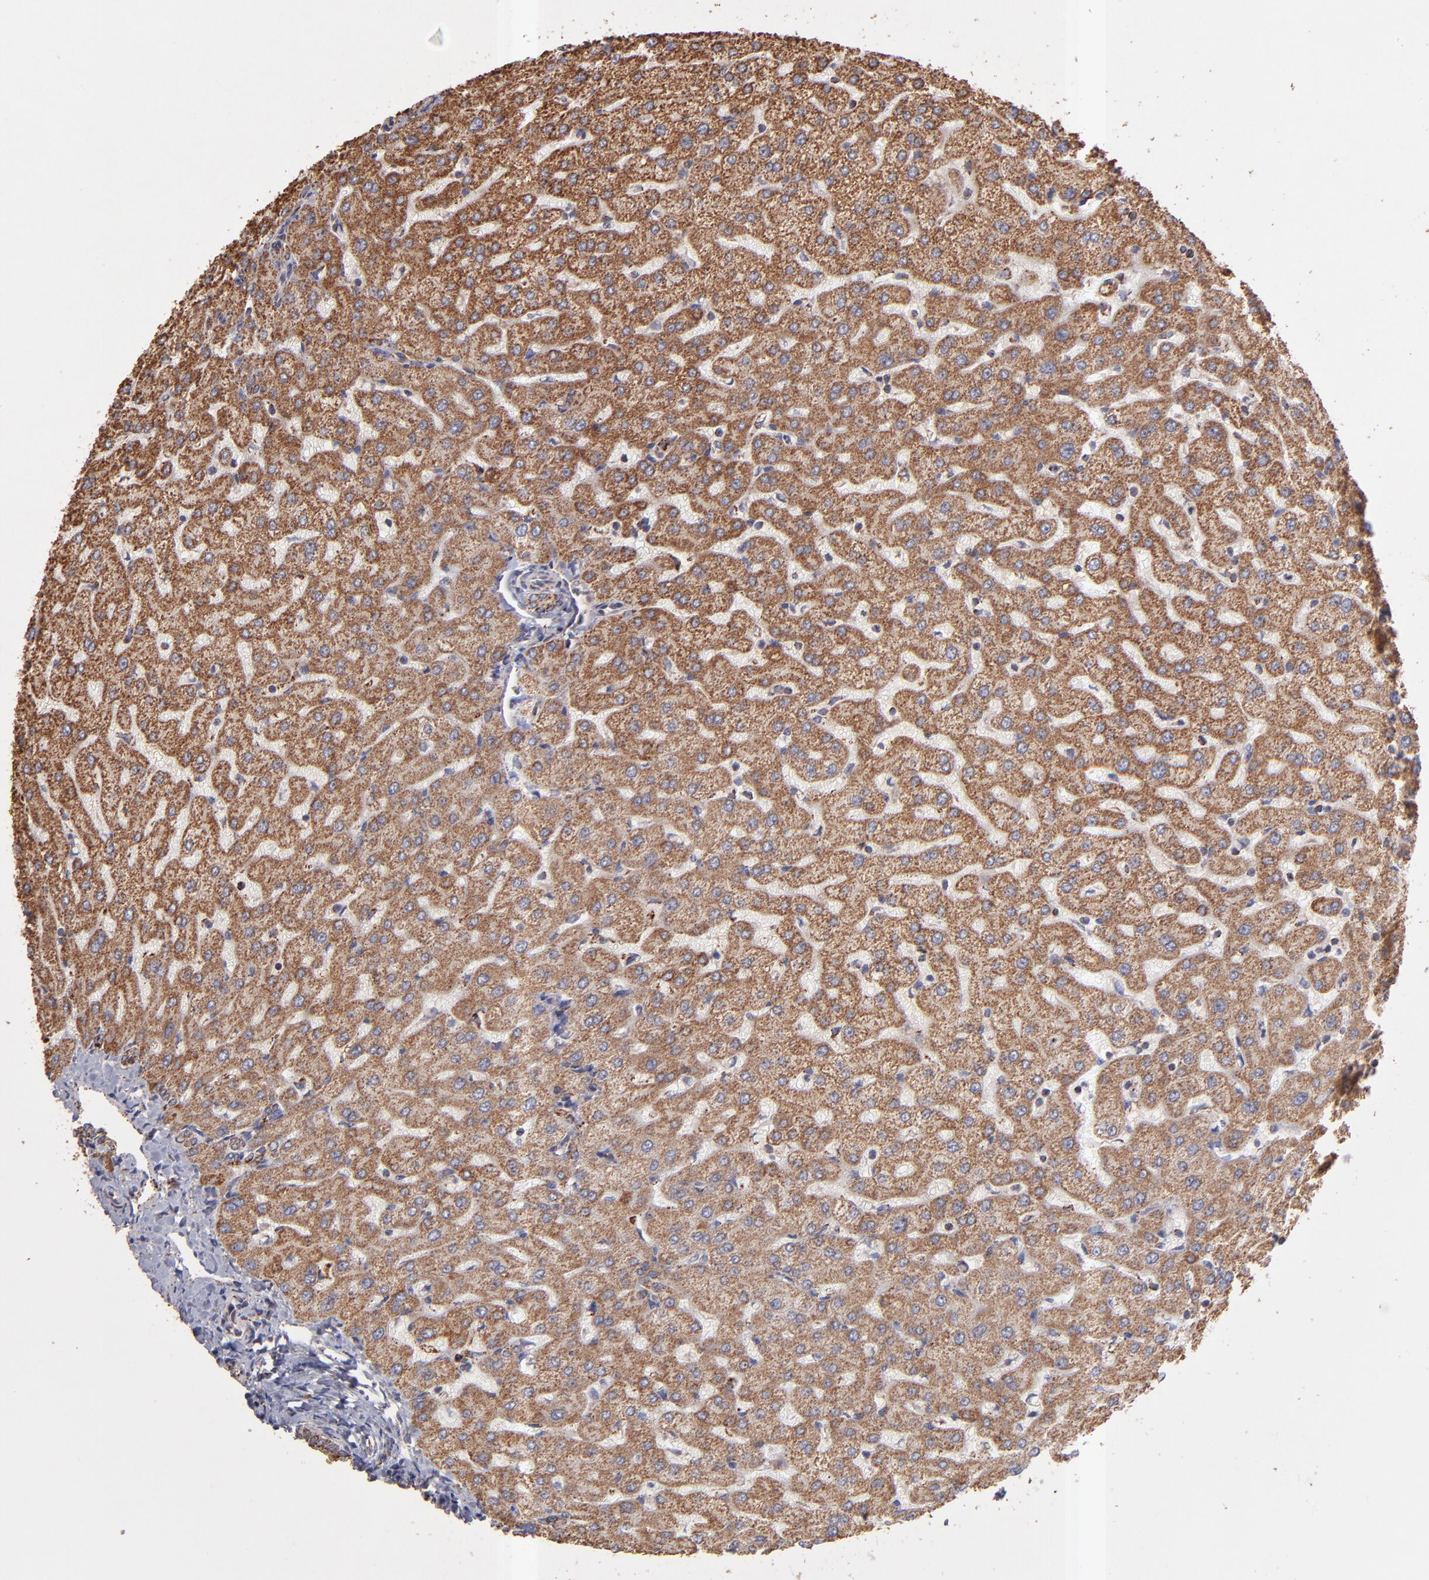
{"staining": {"intensity": "moderate", "quantity": ">75%", "location": "cytoplasmic/membranous"}, "tissue": "liver", "cell_type": "Cholangiocytes", "image_type": "normal", "snomed": [{"axis": "morphology", "description": "Normal tissue, NOS"}, {"axis": "morphology", "description": "Fibrosis, NOS"}, {"axis": "topography", "description": "Liver"}], "caption": "About >75% of cholangiocytes in unremarkable human liver display moderate cytoplasmic/membranous protein positivity as visualized by brown immunohistochemical staining.", "gene": "DLST", "patient": {"sex": "female", "age": 29}}